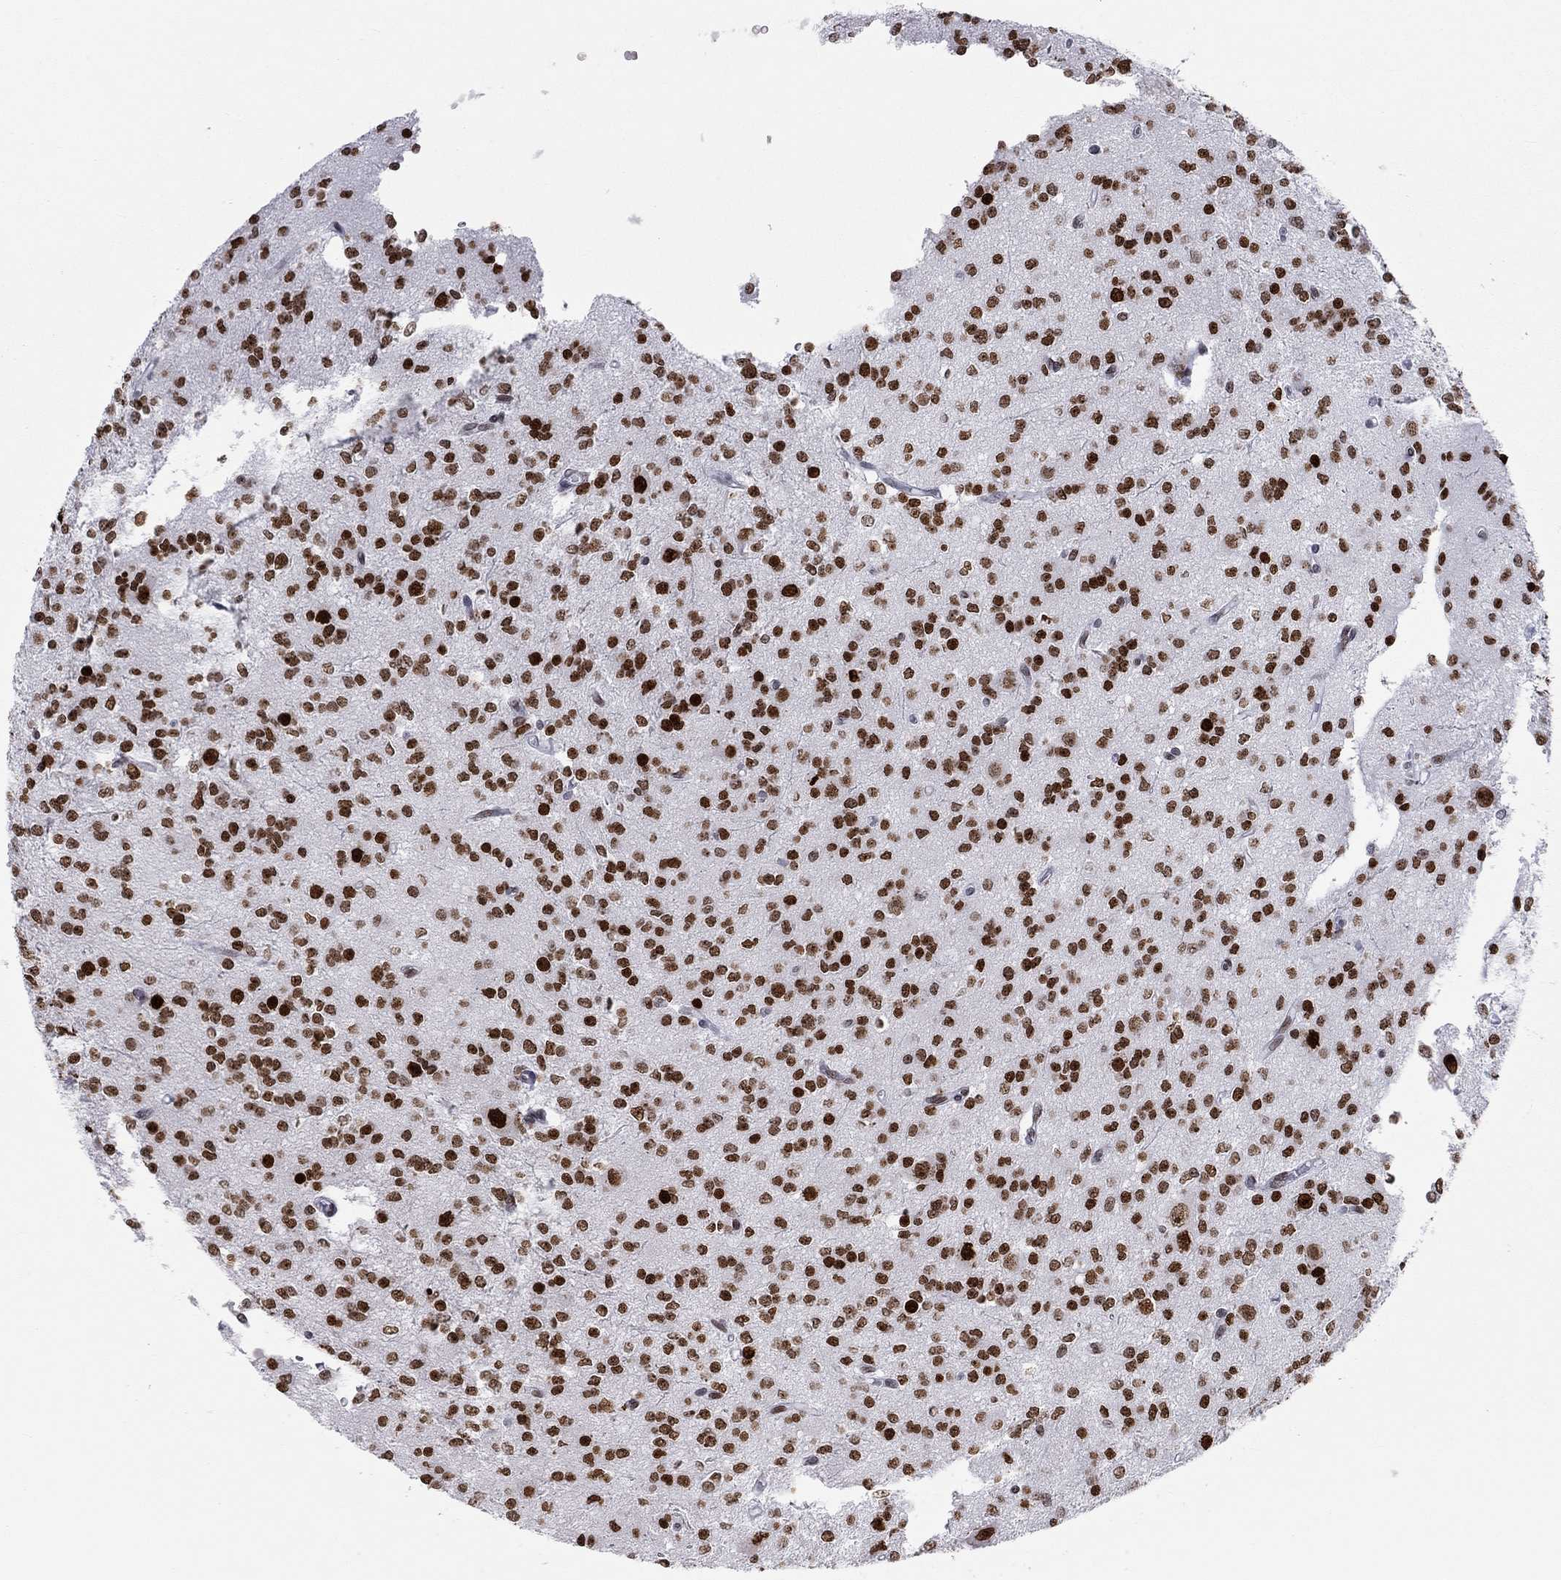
{"staining": {"intensity": "strong", "quantity": ">75%", "location": "nuclear"}, "tissue": "glioma", "cell_type": "Tumor cells", "image_type": "cancer", "snomed": [{"axis": "morphology", "description": "Glioma, malignant, Low grade"}, {"axis": "topography", "description": "Brain"}], "caption": "Human glioma stained for a protein (brown) demonstrates strong nuclear positive staining in approximately >75% of tumor cells.", "gene": "H2AX", "patient": {"sex": "male", "age": 27}}